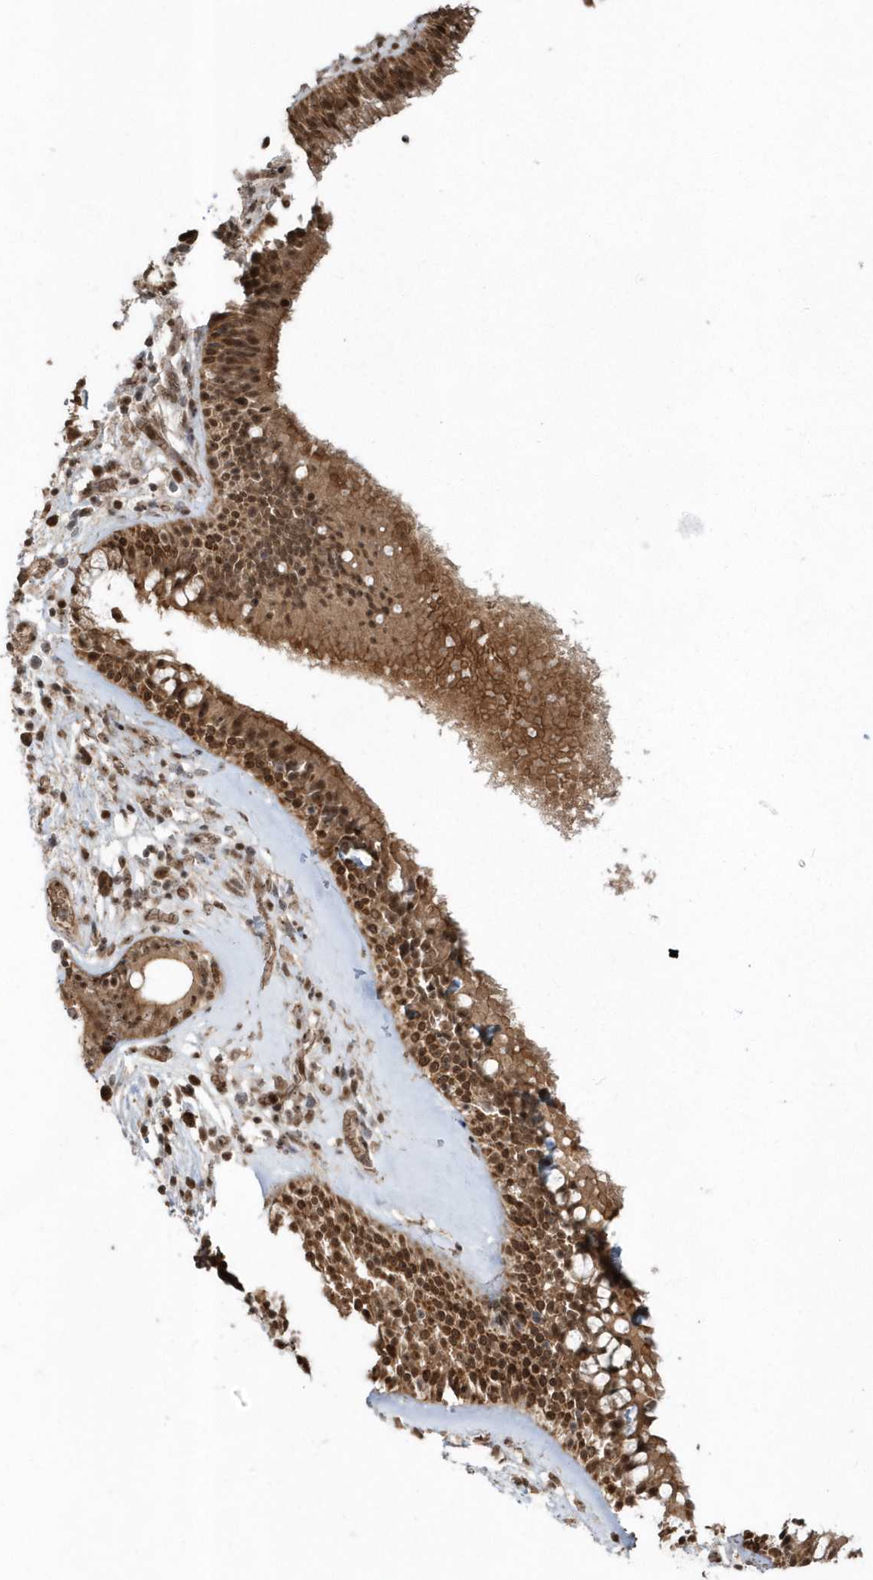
{"staining": {"intensity": "moderate", "quantity": ">75%", "location": "cytoplasmic/membranous,nuclear"}, "tissue": "nasopharynx", "cell_type": "Respiratory epithelial cells", "image_type": "normal", "snomed": [{"axis": "morphology", "description": "Normal tissue, NOS"}, {"axis": "morphology", "description": "Inflammation, NOS"}, {"axis": "topography", "description": "Nasopharynx"}], "caption": "Immunohistochemical staining of unremarkable nasopharynx exhibits medium levels of moderate cytoplasmic/membranous,nuclear staining in approximately >75% of respiratory epithelial cells.", "gene": "EPB41L4A", "patient": {"sex": "male", "age": 70}}